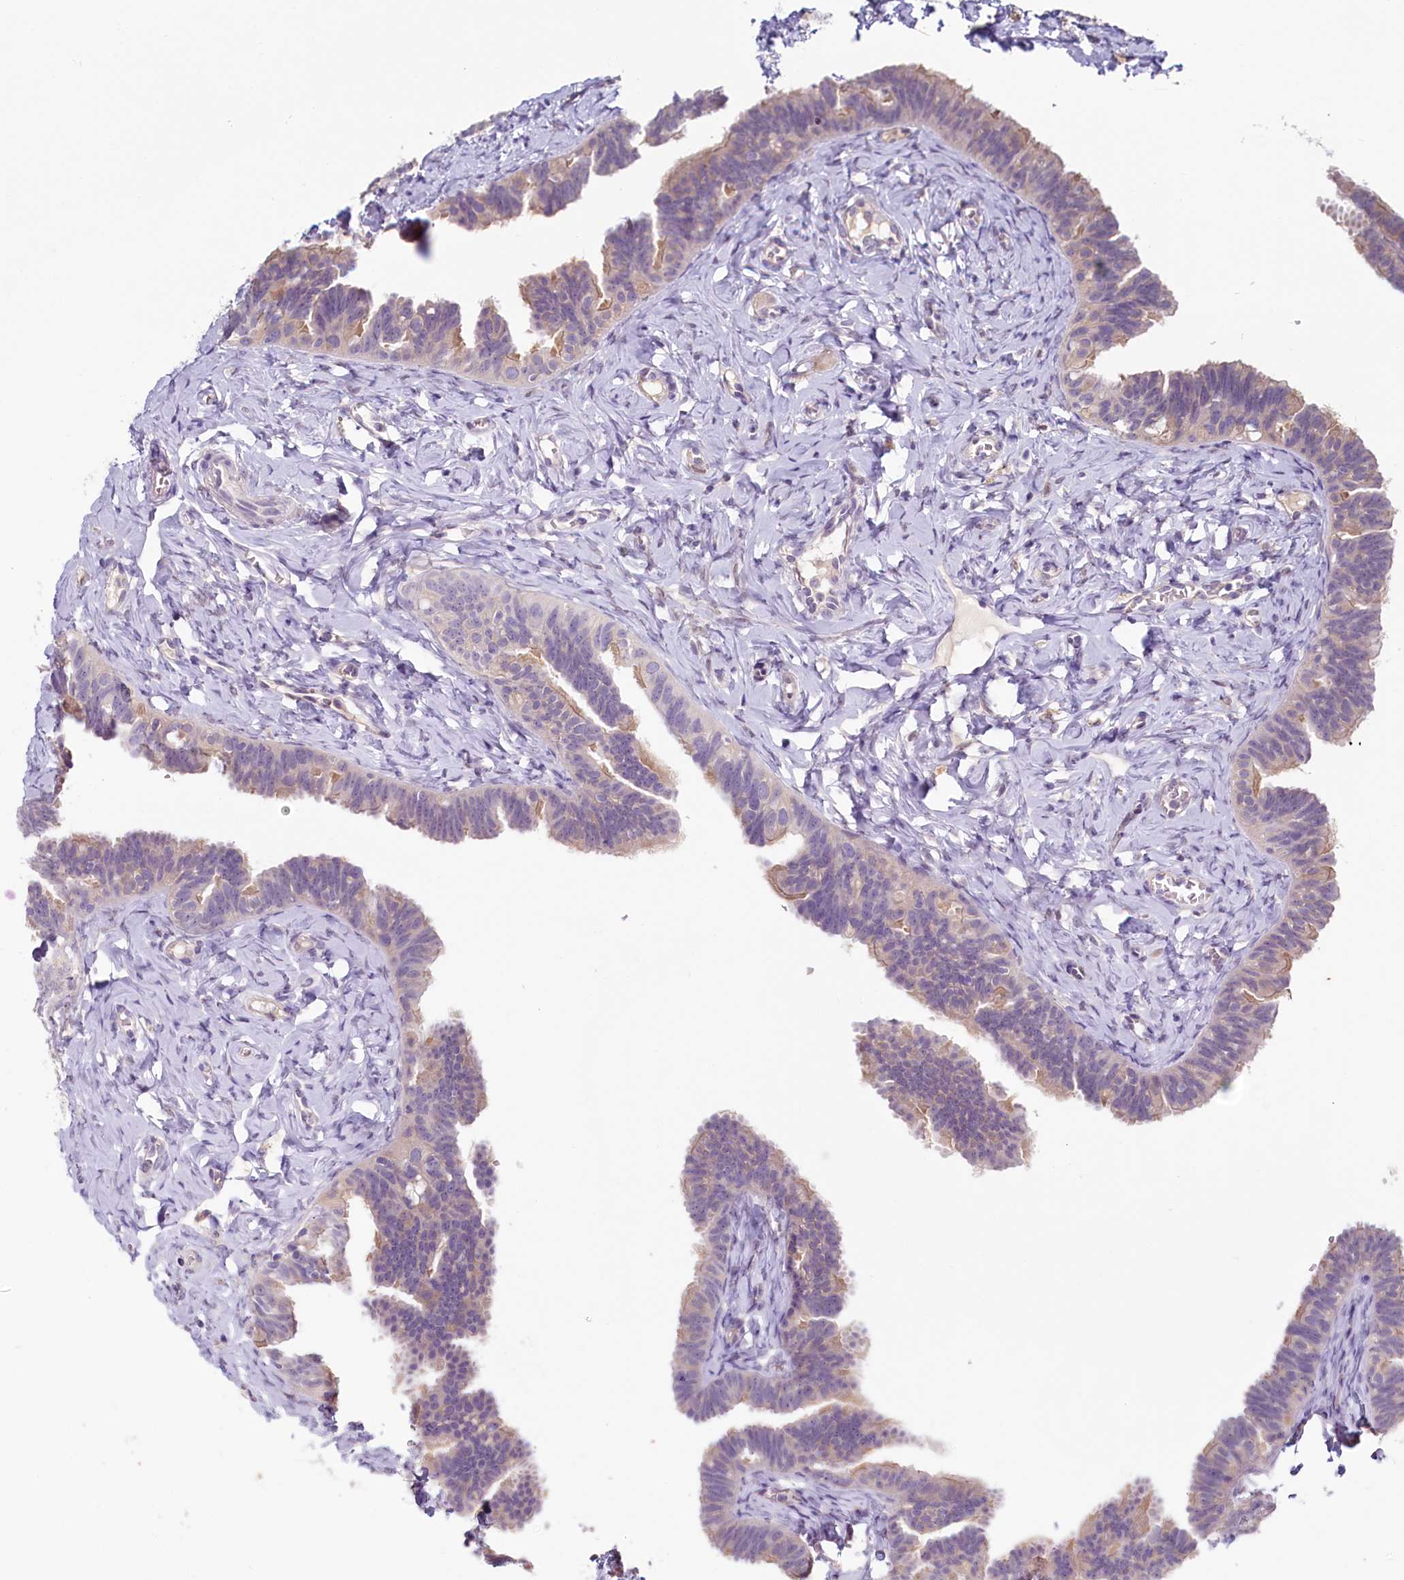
{"staining": {"intensity": "moderate", "quantity": "<25%", "location": "cytoplasmic/membranous"}, "tissue": "fallopian tube", "cell_type": "Glandular cells", "image_type": "normal", "snomed": [{"axis": "morphology", "description": "Normal tissue, NOS"}, {"axis": "topography", "description": "Fallopian tube"}], "caption": "Normal fallopian tube was stained to show a protein in brown. There is low levels of moderate cytoplasmic/membranous expression in approximately <25% of glandular cells.", "gene": "PDE6D", "patient": {"sex": "female", "age": 65}}